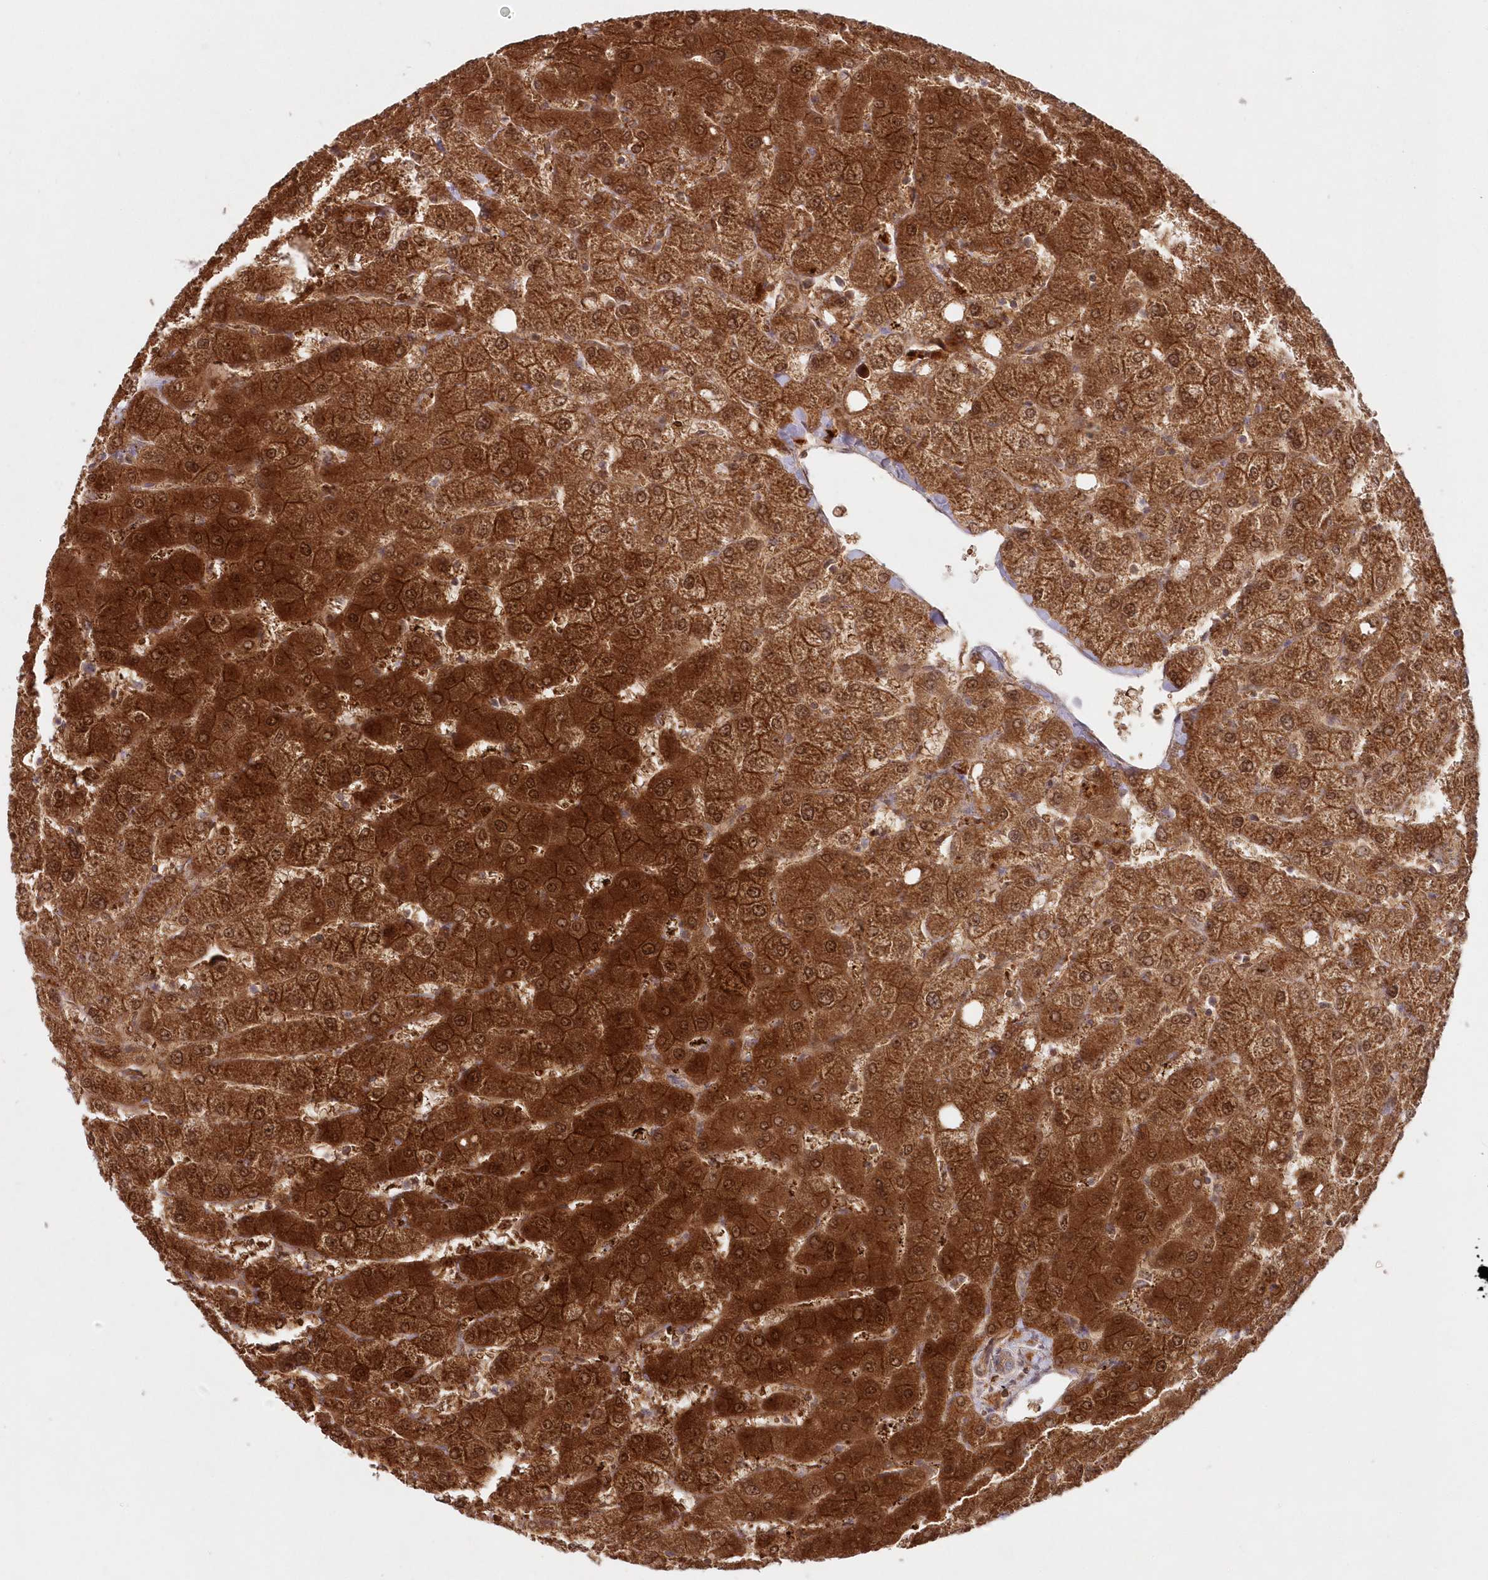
{"staining": {"intensity": "weak", "quantity": "25%-75%", "location": "cytoplasmic/membranous"}, "tissue": "liver", "cell_type": "Cholangiocytes", "image_type": "normal", "snomed": [{"axis": "morphology", "description": "Normal tissue, NOS"}, {"axis": "topography", "description": "Liver"}], "caption": "Immunohistochemistry (DAB (3,3'-diaminobenzidine)) staining of normal human liver shows weak cytoplasmic/membranous protein expression in approximately 25%-75% of cholangiocytes. The staining was performed using DAB (3,3'-diaminobenzidine), with brown indicating positive protein expression. Nuclei are stained blue with hematoxylin.", "gene": "GBE1", "patient": {"sex": "female", "age": 54}}